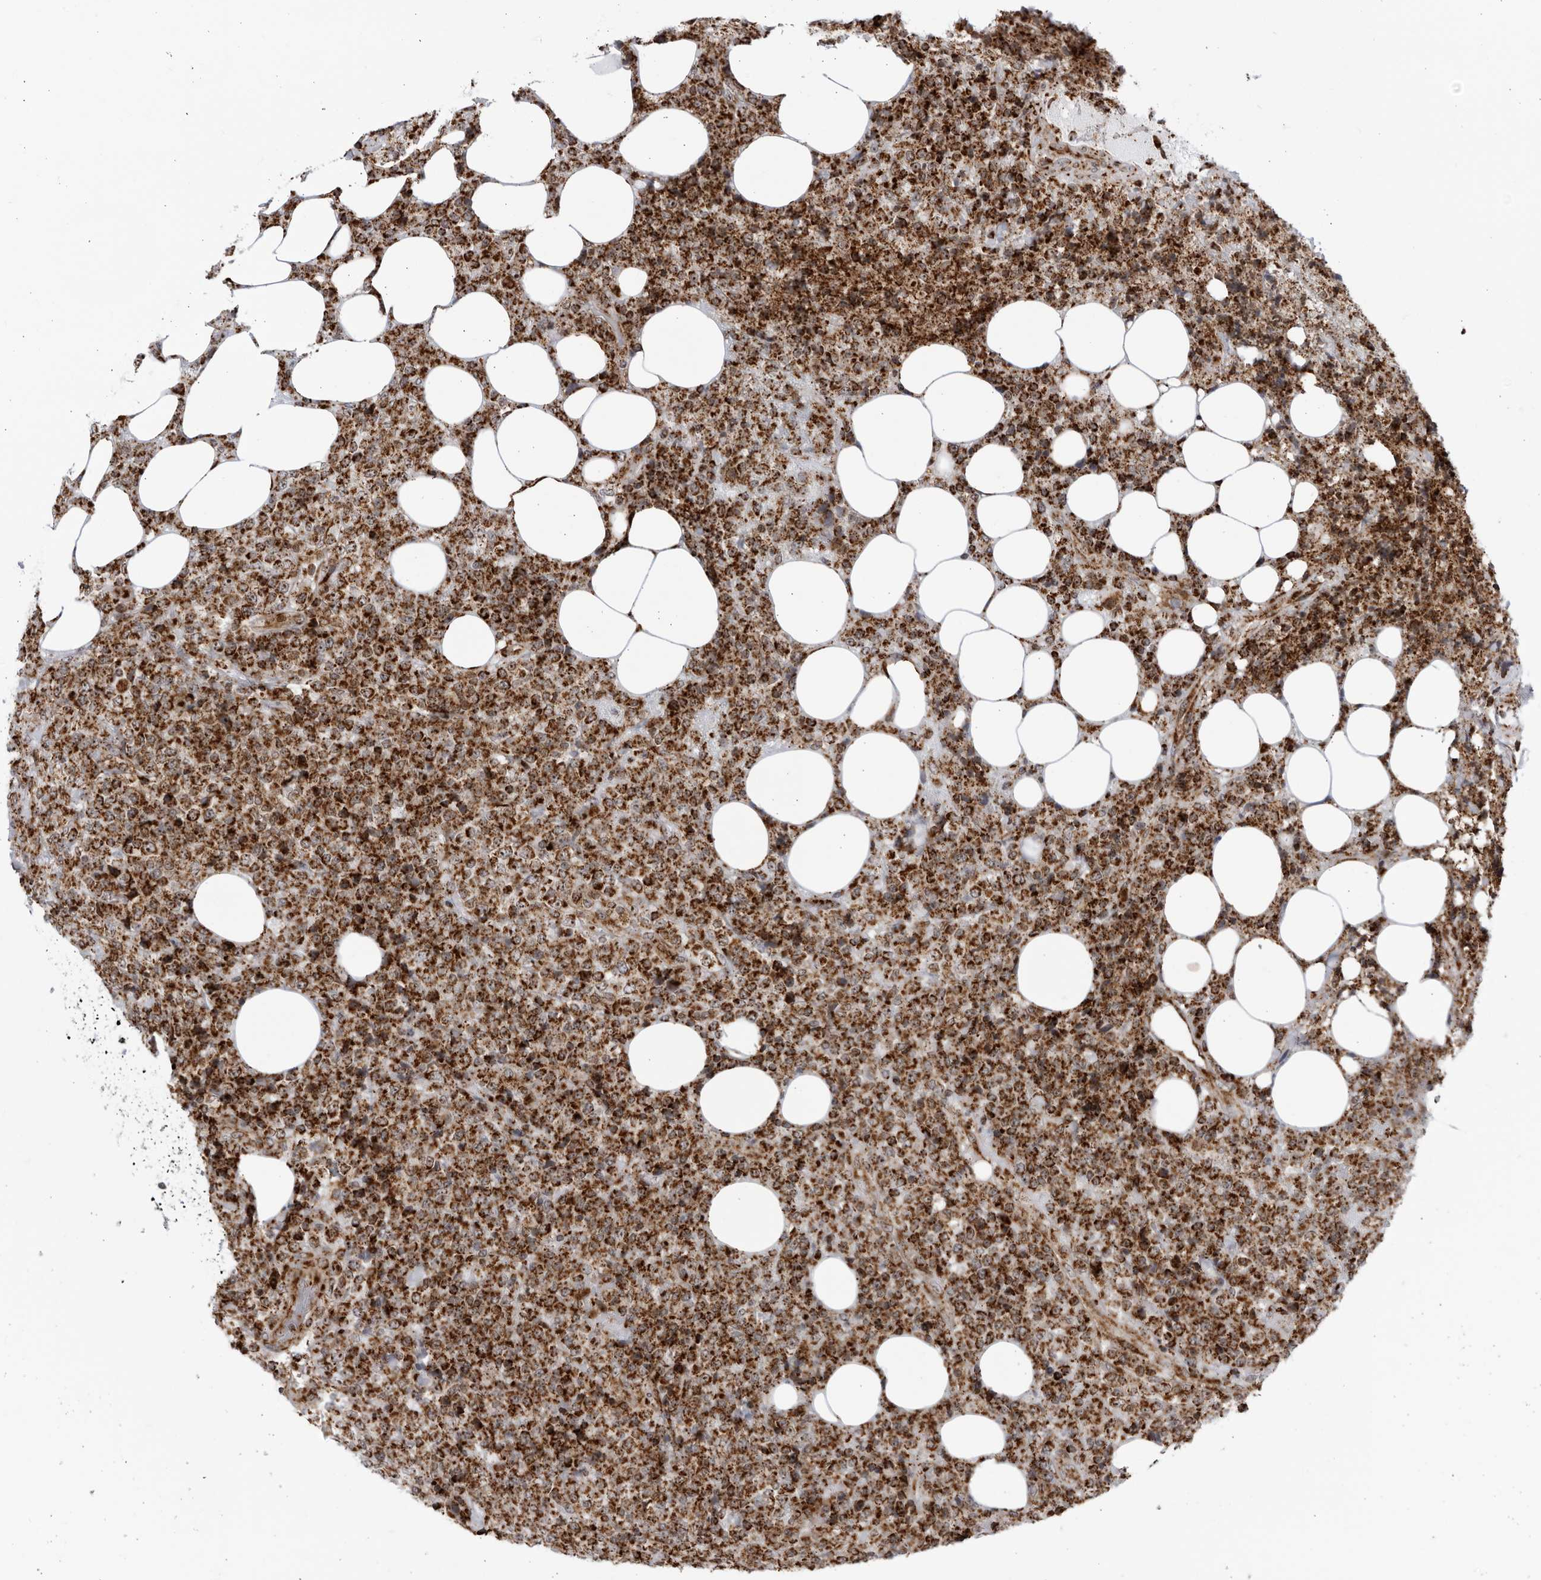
{"staining": {"intensity": "strong", "quantity": ">75%", "location": "cytoplasmic/membranous"}, "tissue": "lymphoma", "cell_type": "Tumor cells", "image_type": "cancer", "snomed": [{"axis": "morphology", "description": "Malignant lymphoma, non-Hodgkin's type, High grade"}, {"axis": "topography", "description": "Lymph node"}], "caption": "There is high levels of strong cytoplasmic/membranous positivity in tumor cells of high-grade malignant lymphoma, non-Hodgkin's type, as demonstrated by immunohistochemical staining (brown color).", "gene": "RBM34", "patient": {"sex": "male", "age": 13}}